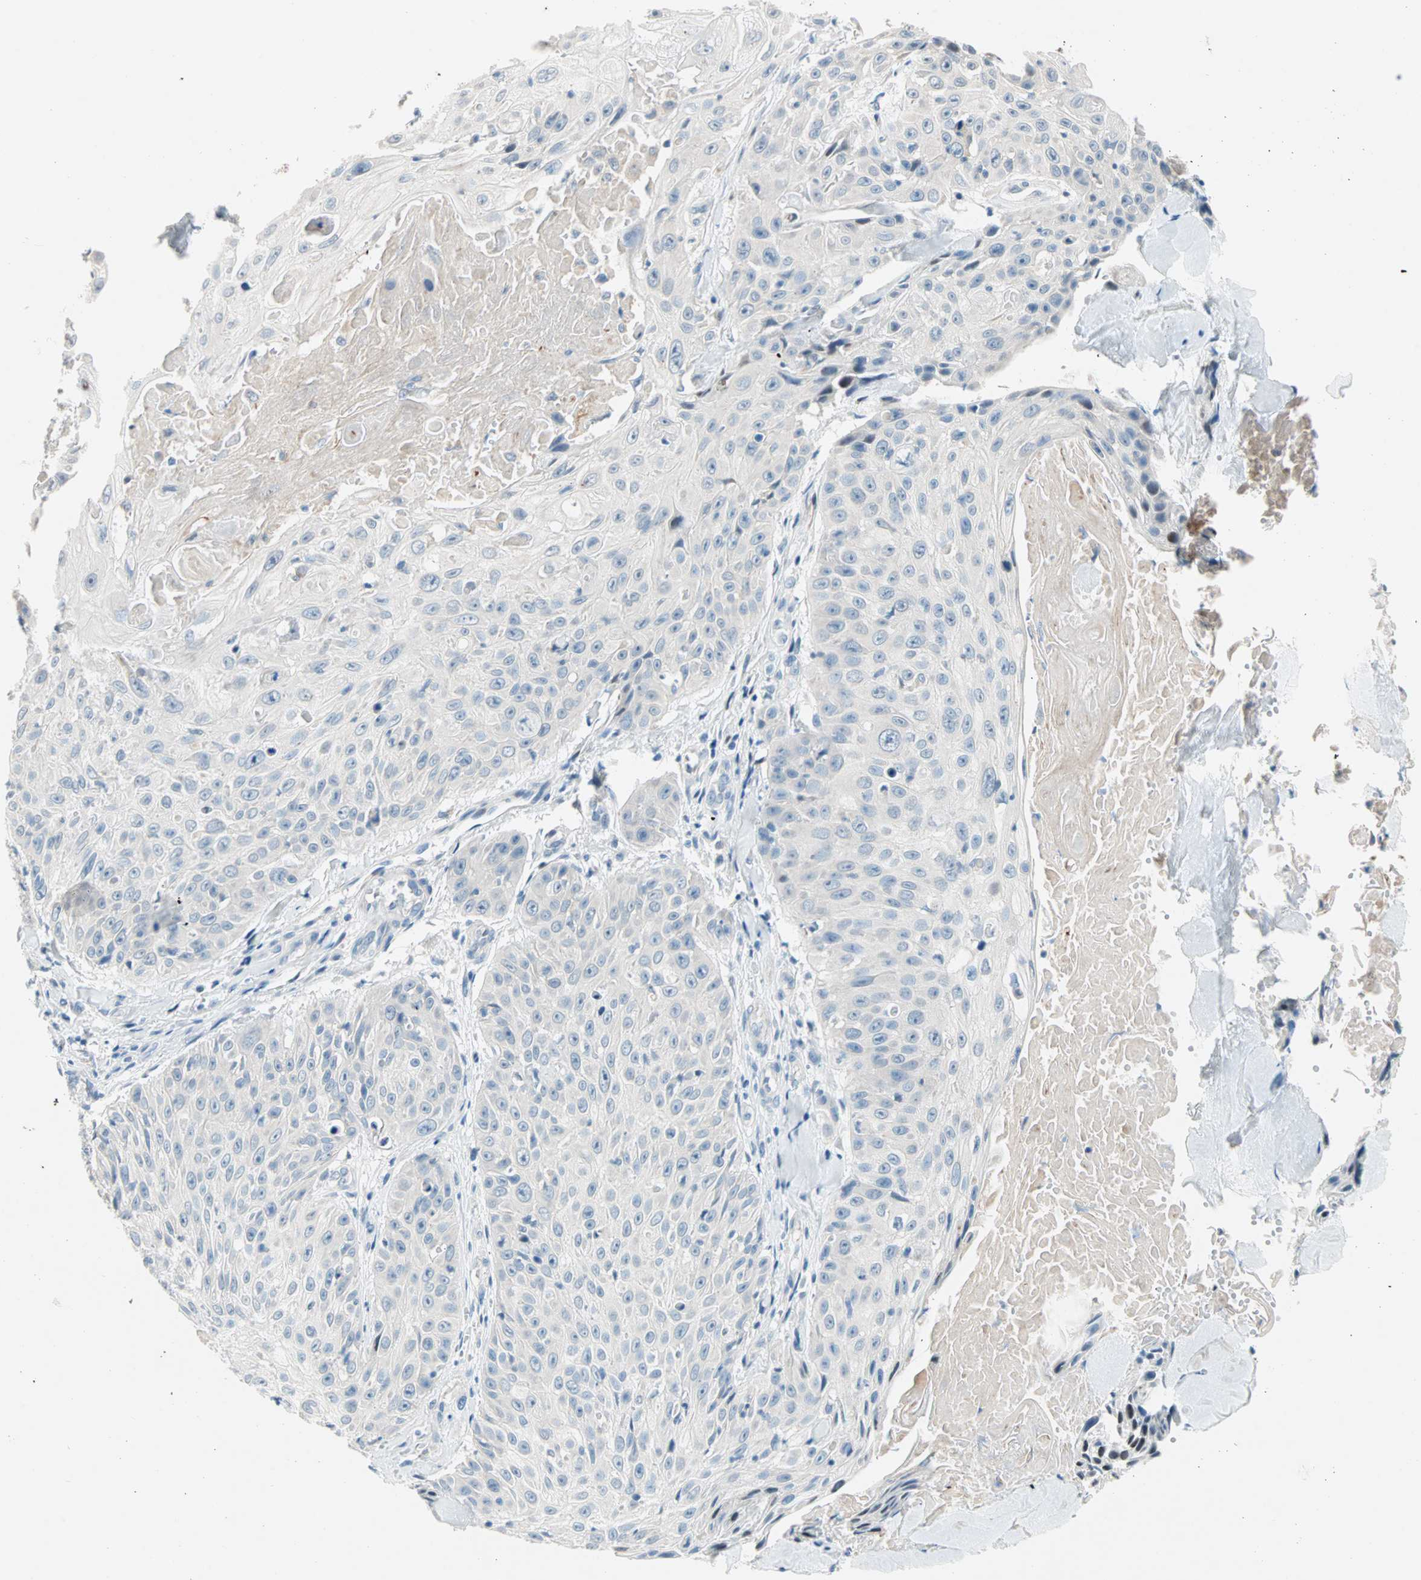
{"staining": {"intensity": "negative", "quantity": "none", "location": "none"}, "tissue": "skin cancer", "cell_type": "Tumor cells", "image_type": "cancer", "snomed": [{"axis": "morphology", "description": "Squamous cell carcinoma, NOS"}, {"axis": "topography", "description": "Skin"}], "caption": "Protein analysis of skin cancer reveals no significant positivity in tumor cells.", "gene": "TMEM163", "patient": {"sex": "male", "age": 86}}